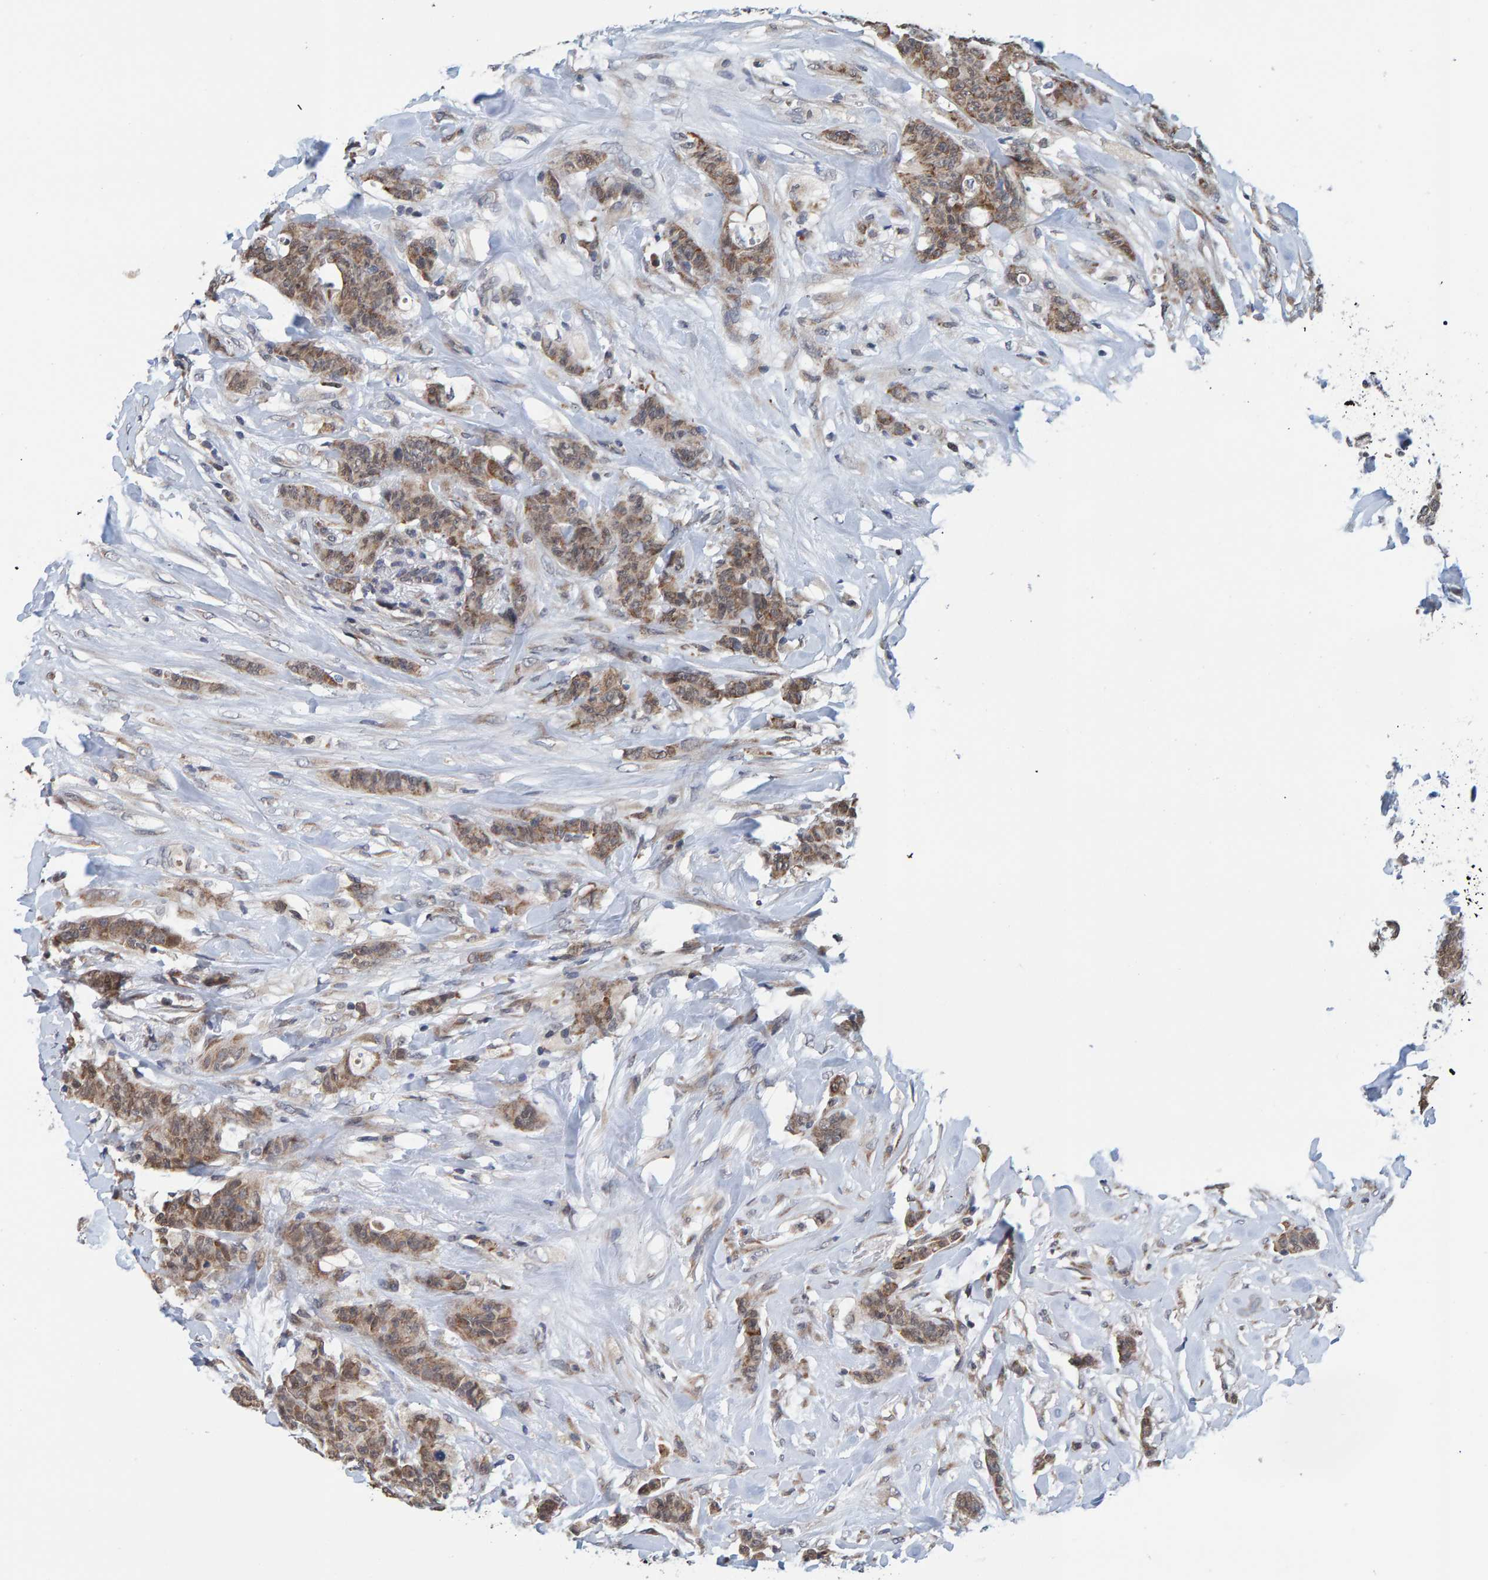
{"staining": {"intensity": "moderate", "quantity": ">75%", "location": "cytoplasmic/membranous"}, "tissue": "breast cancer", "cell_type": "Tumor cells", "image_type": "cancer", "snomed": [{"axis": "morphology", "description": "Normal tissue, NOS"}, {"axis": "morphology", "description": "Duct carcinoma"}, {"axis": "topography", "description": "Breast"}], "caption": "Breast cancer (infiltrating ductal carcinoma) stained with a protein marker exhibits moderate staining in tumor cells.", "gene": "SCRN2", "patient": {"sex": "female", "age": 40}}